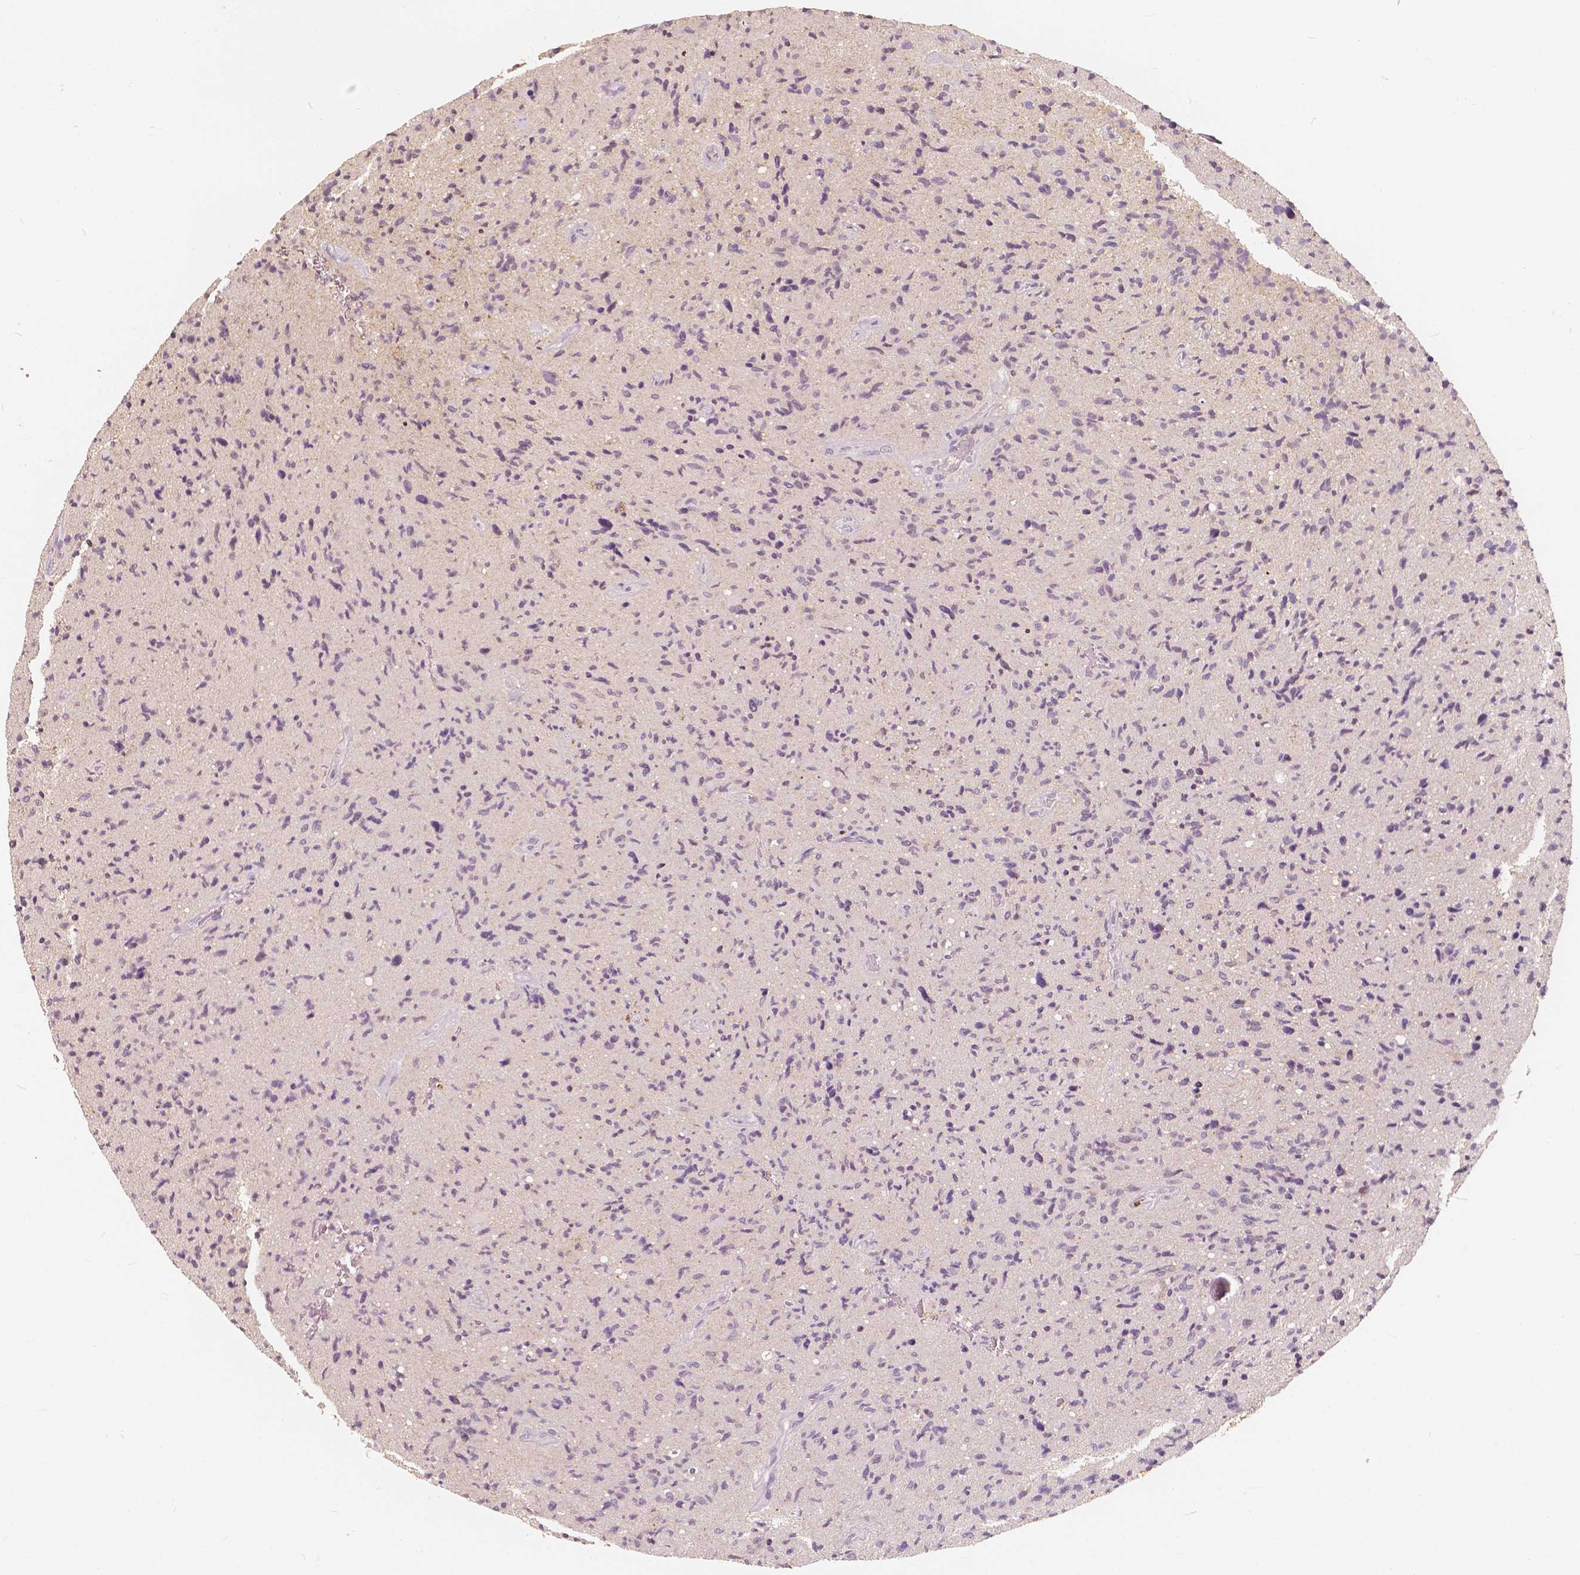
{"staining": {"intensity": "negative", "quantity": "none", "location": "none"}, "tissue": "glioma", "cell_type": "Tumor cells", "image_type": "cancer", "snomed": [{"axis": "morphology", "description": "Glioma, malignant, High grade"}, {"axis": "topography", "description": "Brain"}], "caption": "This is an immunohistochemistry histopathology image of human malignant glioma (high-grade). There is no staining in tumor cells.", "gene": "SAT2", "patient": {"sex": "male", "age": 54}}